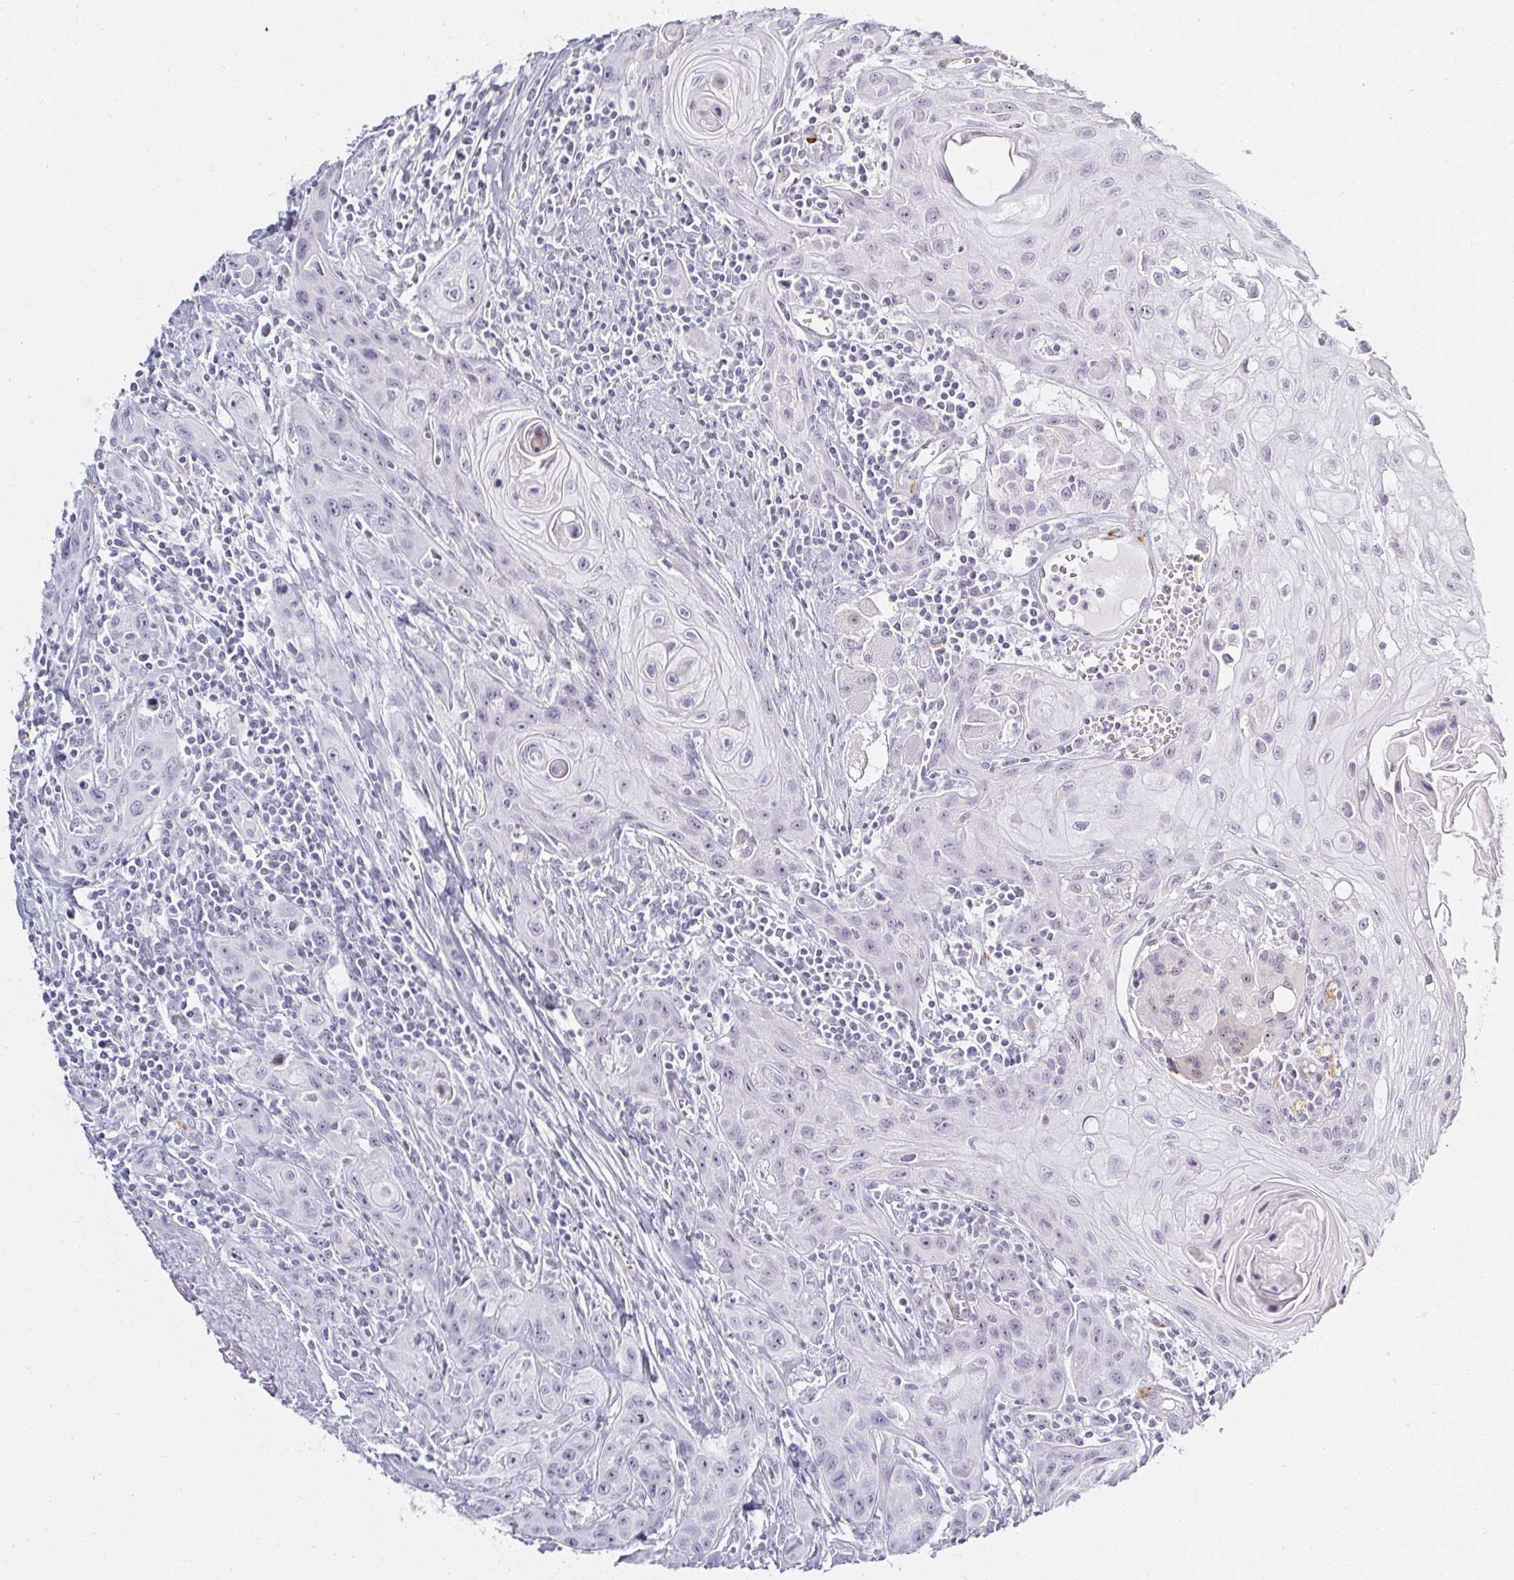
{"staining": {"intensity": "negative", "quantity": "none", "location": "none"}, "tissue": "head and neck cancer", "cell_type": "Tumor cells", "image_type": "cancer", "snomed": [{"axis": "morphology", "description": "Squamous cell carcinoma, NOS"}, {"axis": "topography", "description": "Oral tissue"}, {"axis": "topography", "description": "Head-Neck"}], "caption": "This histopathology image is of head and neck cancer stained with IHC to label a protein in brown with the nuclei are counter-stained blue. There is no positivity in tumor cells. Nuclei are stained in blue.", "gene": "ACAN", "patient": {"sex": "male", "age": 58}}